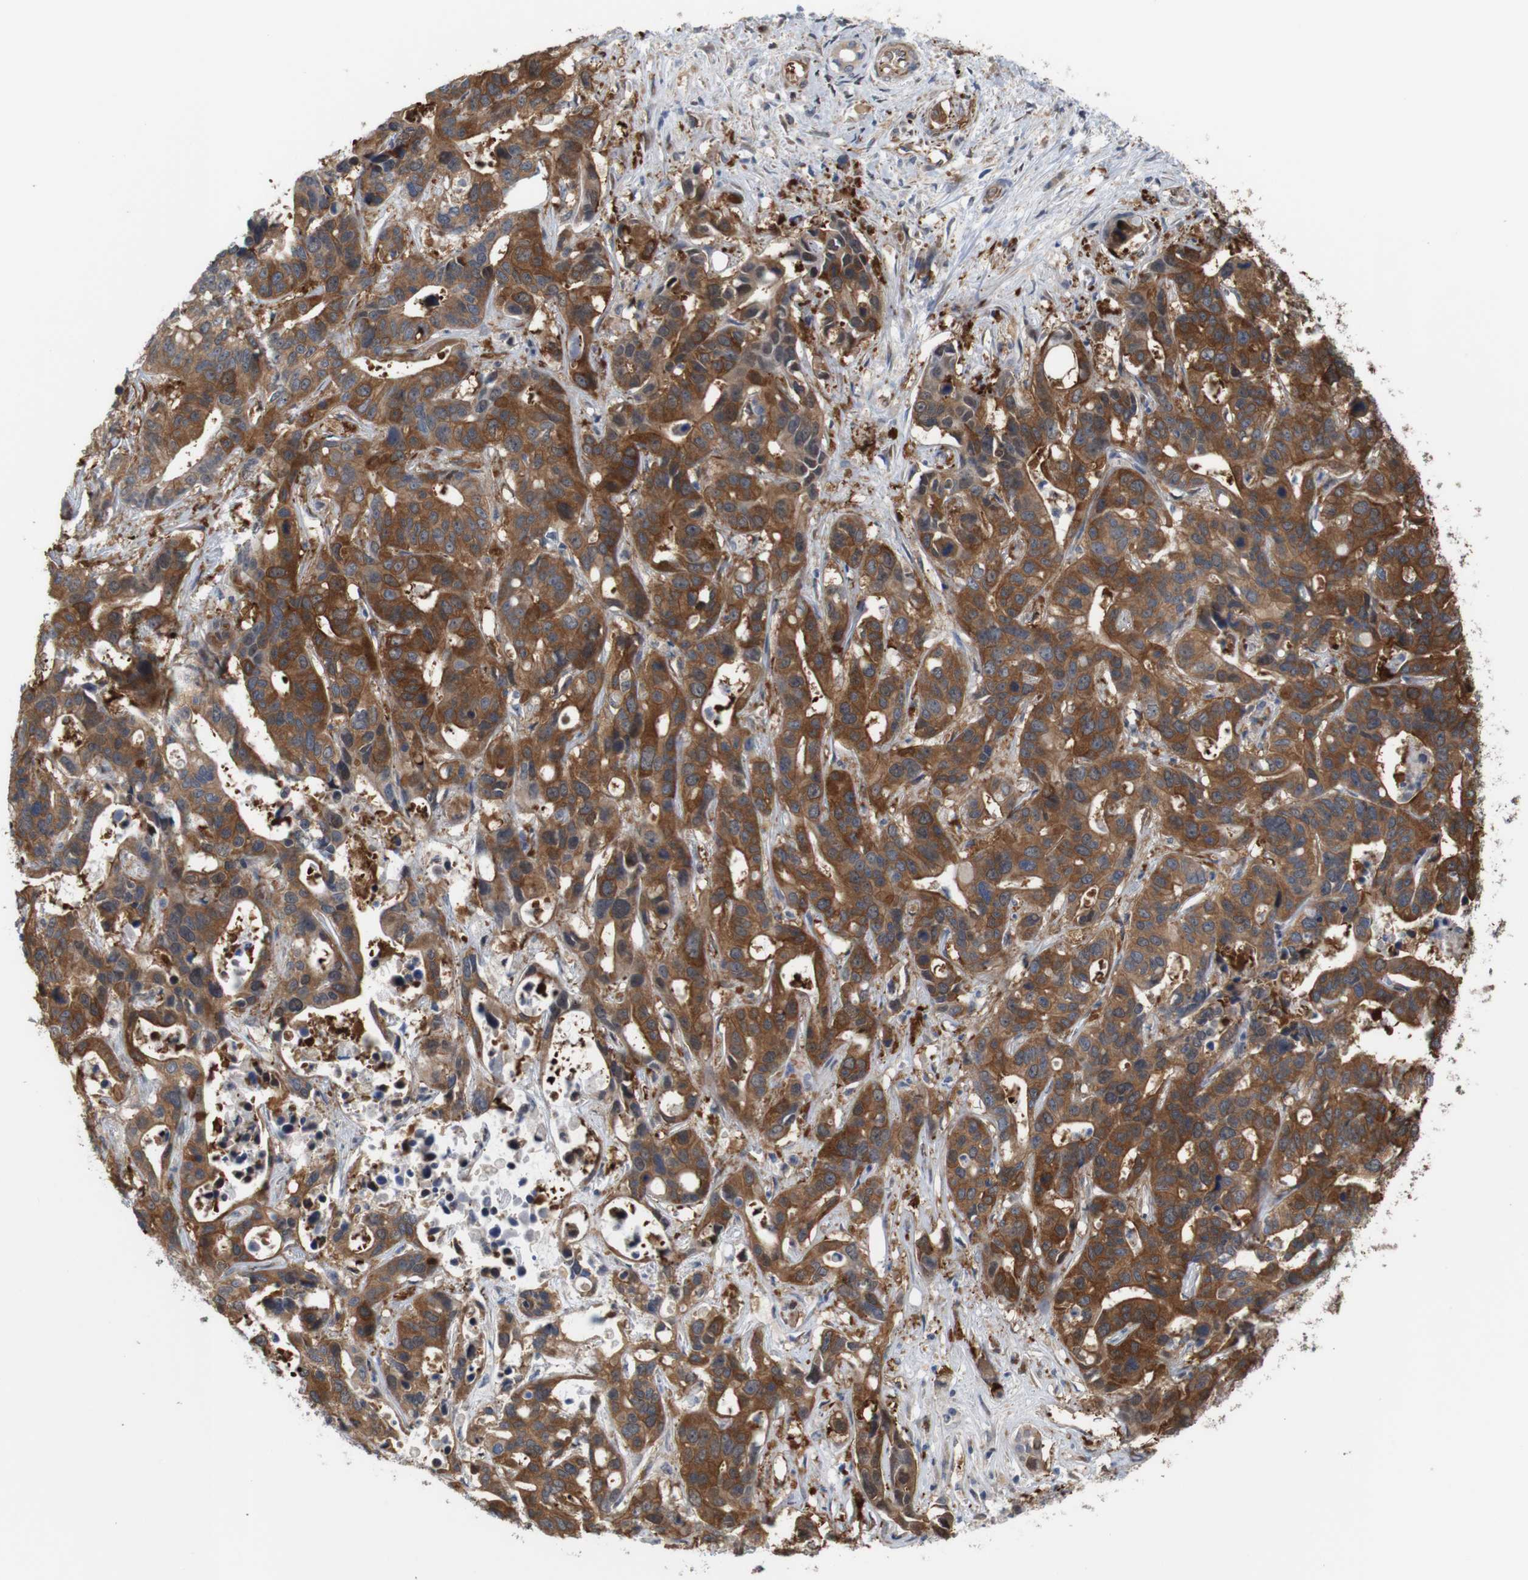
{"staining": {"intensity": "strong", "quantity": ">75%", "location": "cytoplasmic/membranous"}, "tissue": "liver cancer", "cell_type": "Tumor cells", "image_type": "cancer", "snomed": [{"axis": "morphology", "description": "Cholangiocarcinoma"}, {"axis": "topography", "description": "Liver"}], "caption": "Brown immunohistochemical staining in cholangiocarcinoma (liver) demonstrates strong cytoplasmic/membranous positivity in approximately >75% of tumor cells. (Stains: DAB in brown, nuclei in blue, Microscopy: brightfield microscopy at high magnification).", "gene": "JPH1", "patient": {"sex": "female", "age": 65}}